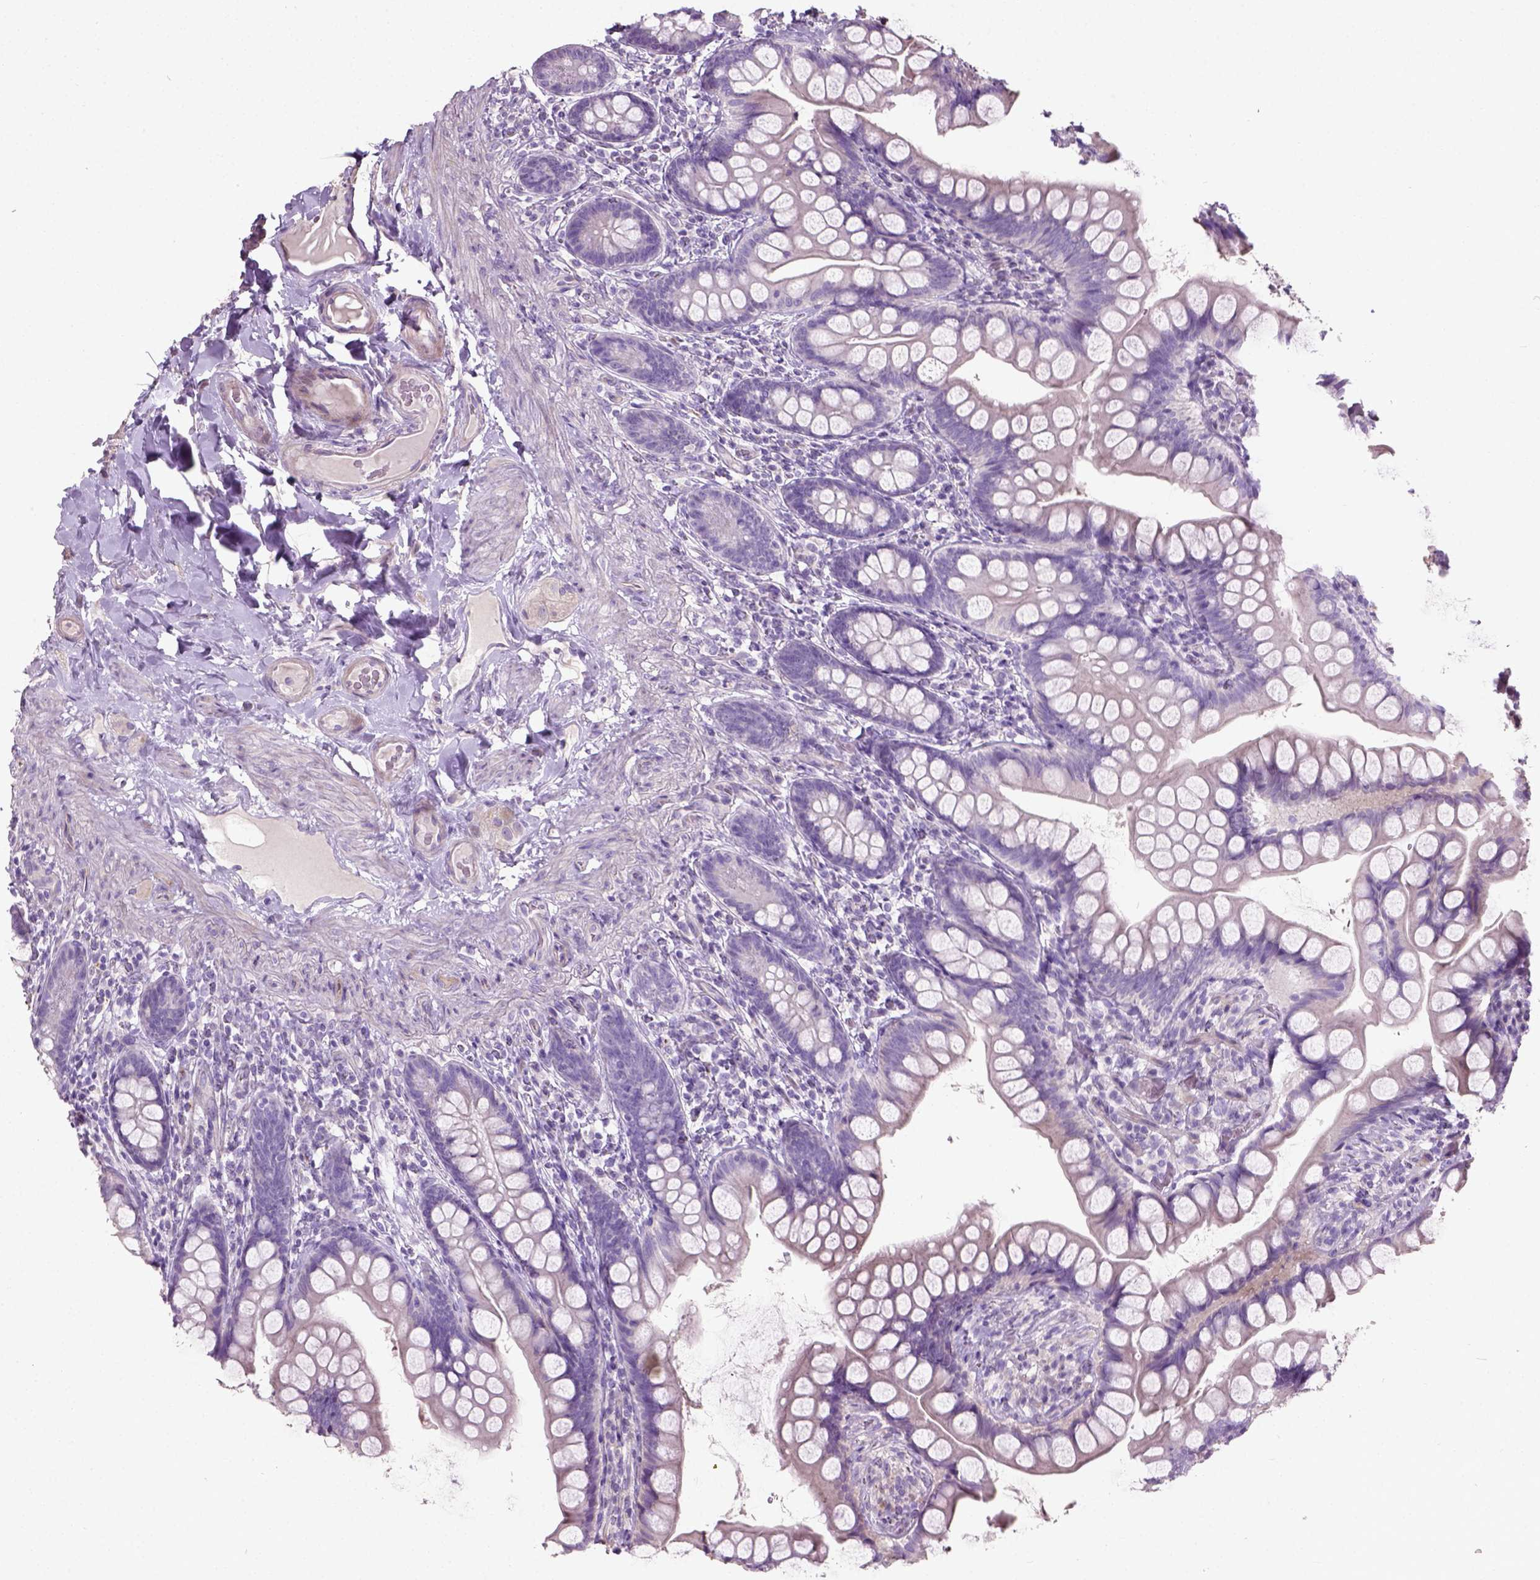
{"staining": {"intensity": "weak", "quantity": "<25%", "location": "cytoplasmic/membranous"}, "tissue": "small intestine", "cell_type": "Glandular cells", "image_type": "normal", "snomed": [{"axis": "morphology", "description": "Normal tissue, NOS"}, {"axis": "topography", "description": "Small intestine"}], "caption": "A histopathology image of small intestine stained for a protein demonstrates no brown staining in glandular cells. (DAB immunohistochemistry with hematoxylin counter stain).", "gene": "PKP3", "patient": {"sex": "male", "age": 70}}